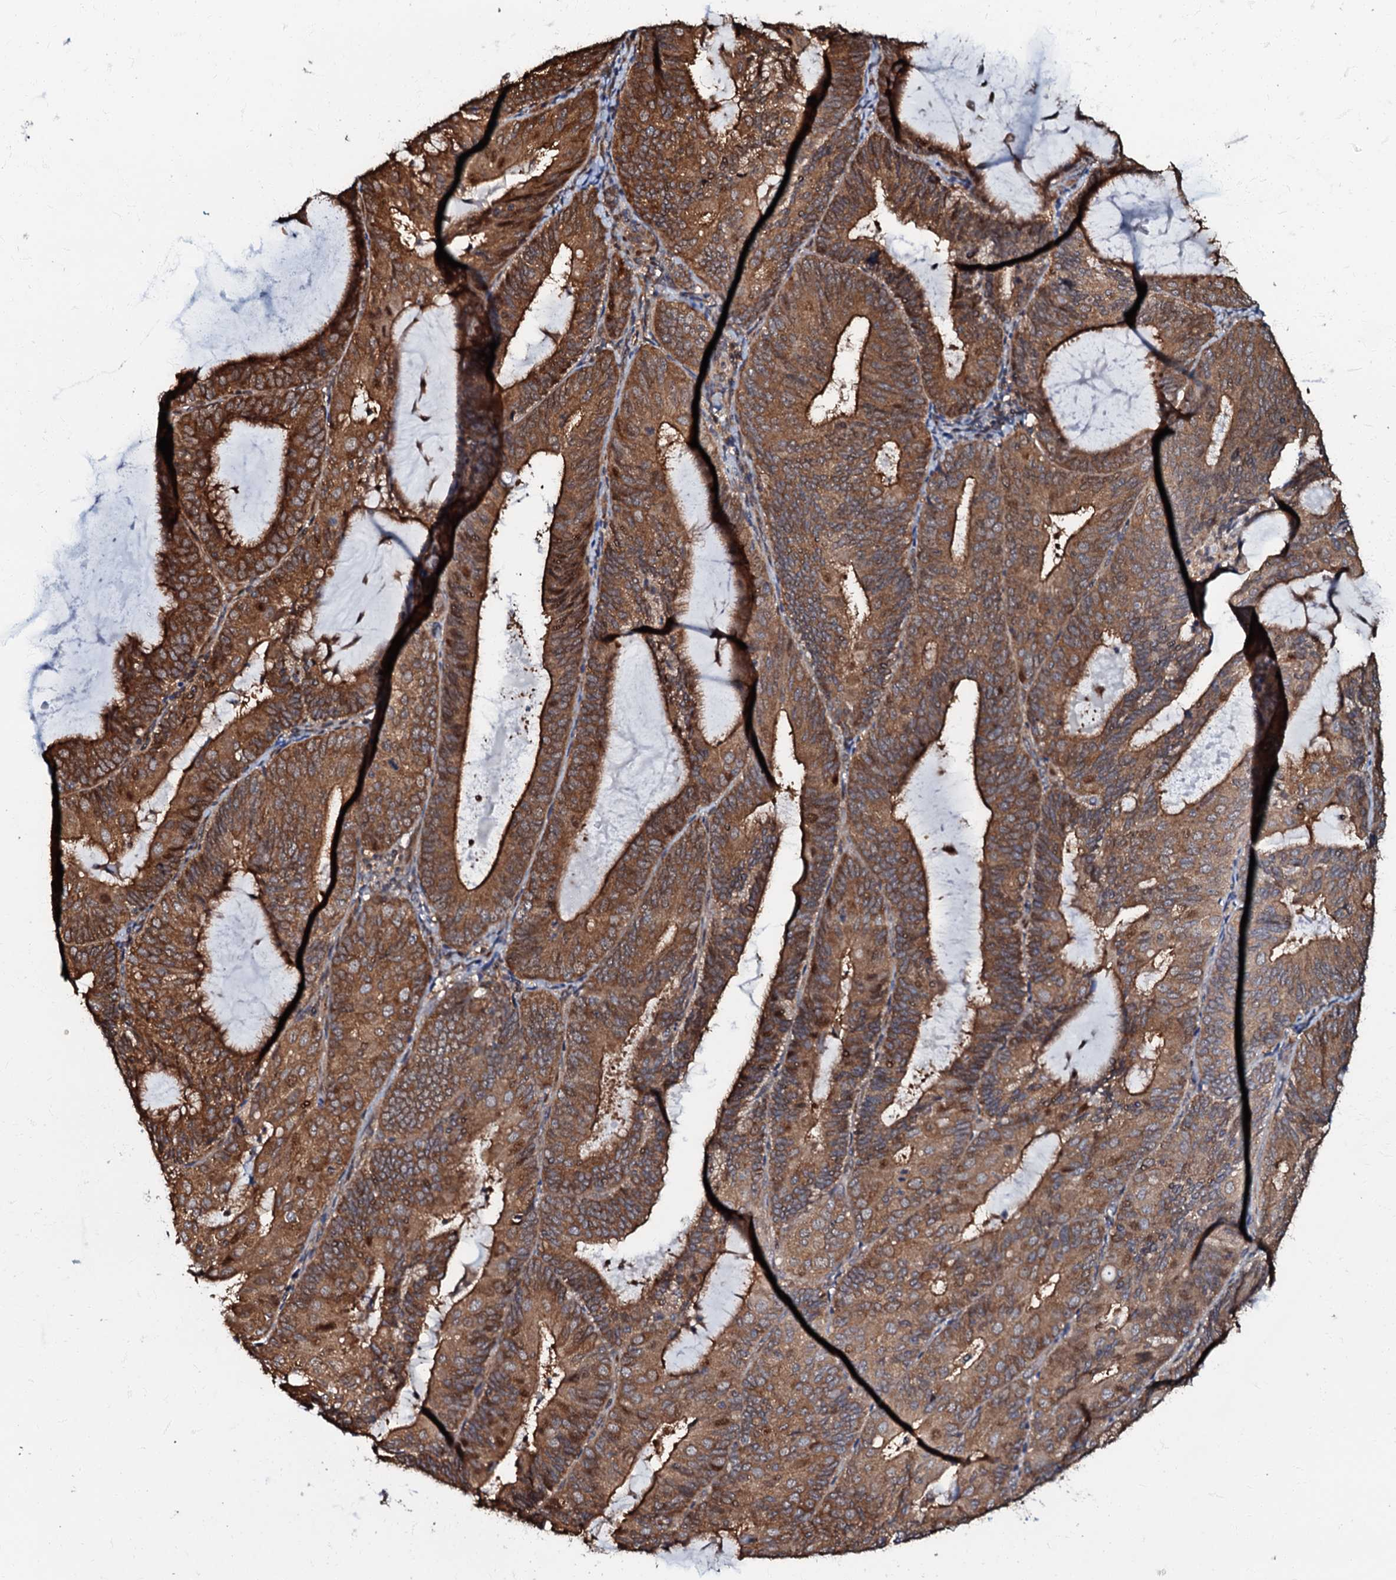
{"staining": {"intensity": "moderate", "quantity": ">75%", "location": "cytoplasmic/membranous"}, "tissue": "endometrial cancer", "cell_type": "Tumor cells", "image_type": "cancer", "snomed": [{"axis": "morphology", "description": "Adenocarcinoma, NOS"}, {"axis": "topography", "description": "Endometrium"}], "caption": "Immunohistochemistry (IHC) image of neoplastic tissue: endometrial cancer stained using IHC reveals medium levels of moderate protein expression localized specifically in the cytoplasmic/membranous of tumor cells, appearing as a cytoplasmic/membranous brown color.", "gene": "OSBP", "patient": {"sex": "female", "age": 81}}